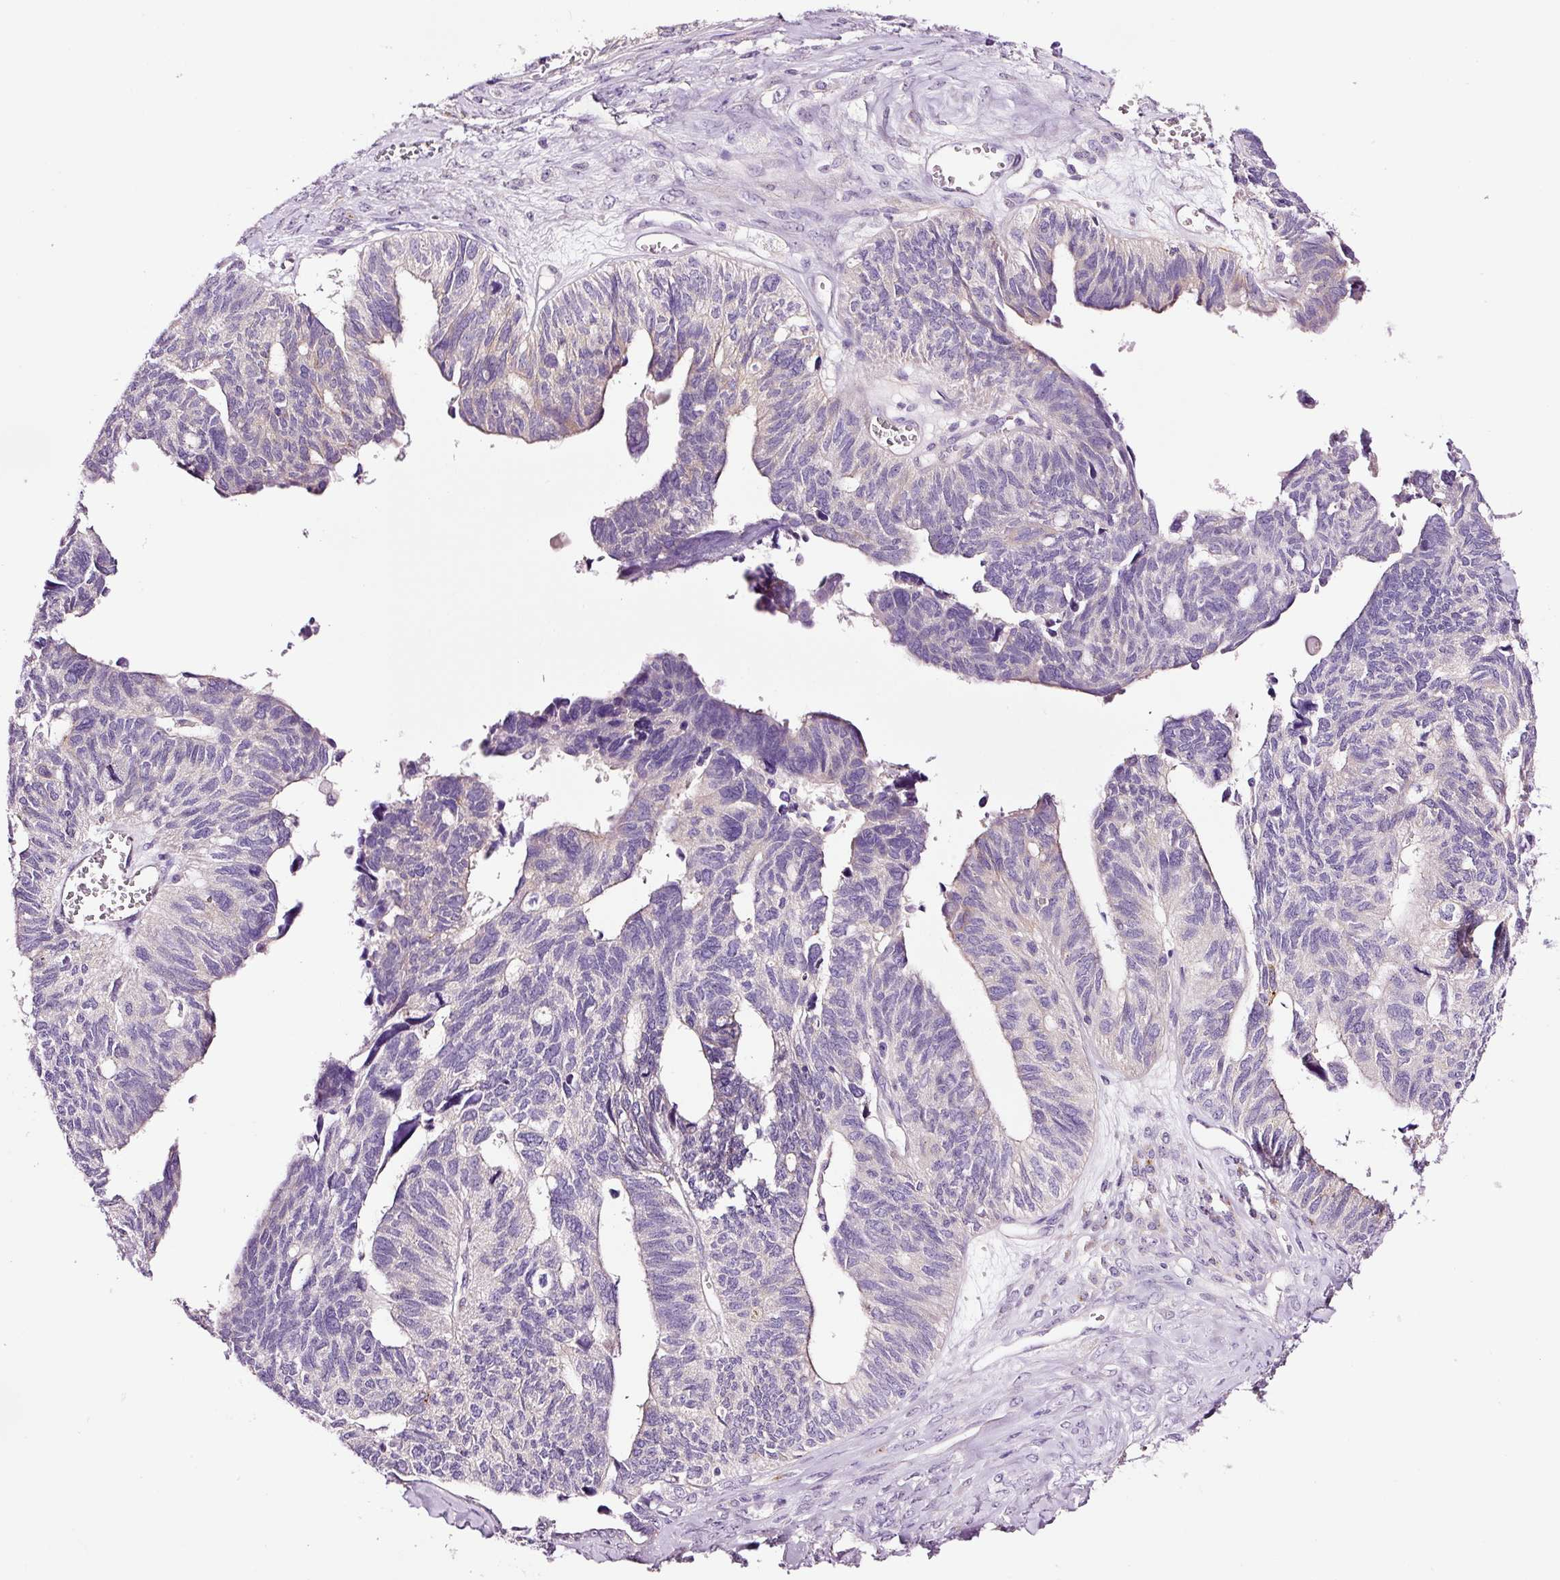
{"staining": {"intensity": "negative", "quantity": "none", "location": "none"}, "tissue": "ovarian cancer", "cell_type": "Tumor cells", "image_type": "cancer", "snomed": [{"axis": "morphology", "description": "Cystadenocarcinoma, serous, NOS"}, {"axis": "topography", "description": "Ovary"}], "caption": "Ovarian serous cystadenocarcinoma was stained to show a protein in brown. There is no significant staining in tumor cells.", "gene": "PAM", "patient": {"sex": "female", "age": 79}}